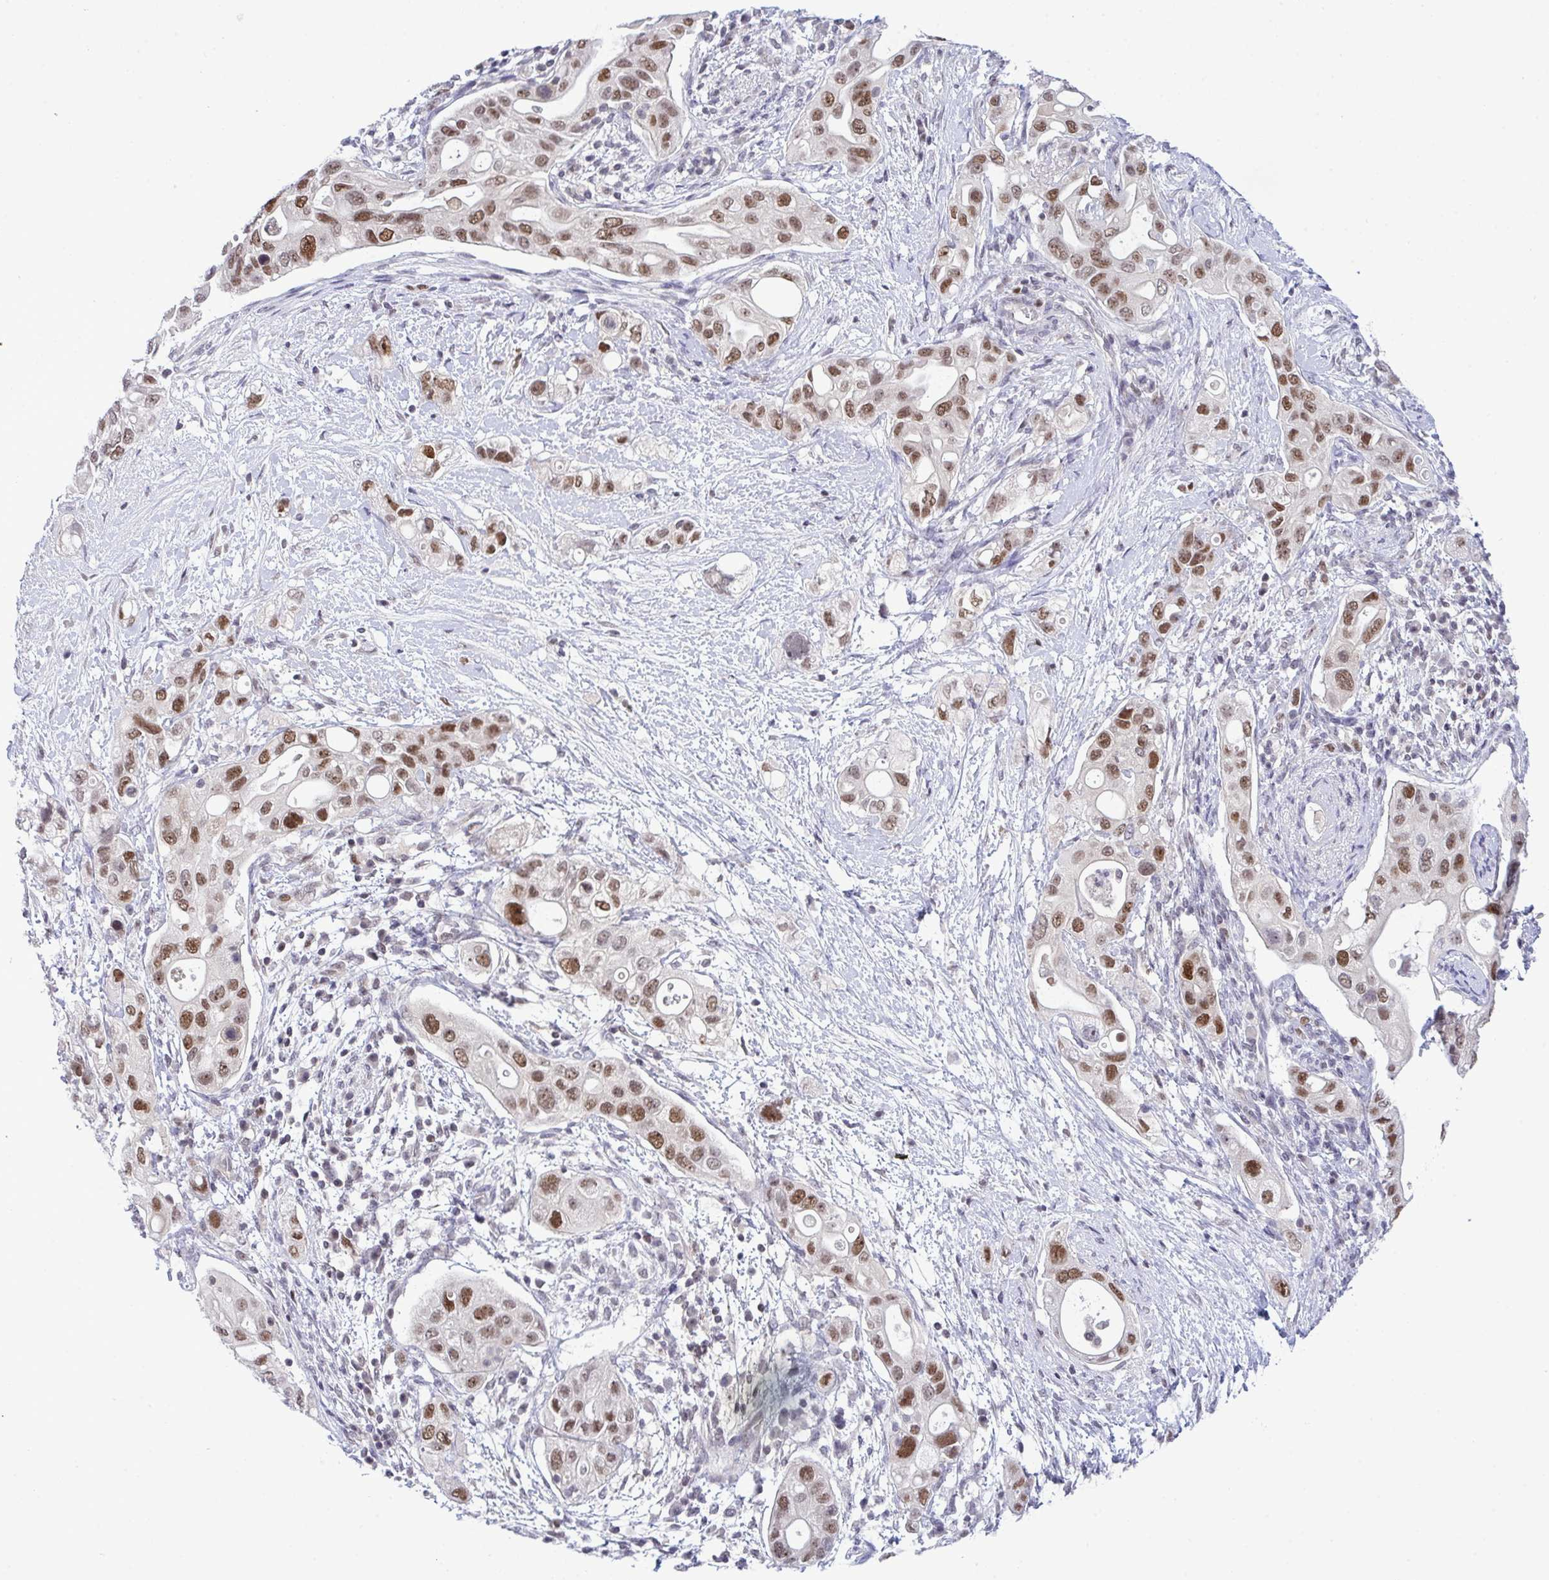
{"staining": {"intensity": "moderate", "quantity": "25%-75%", "location": "nuclear"}, "tissue": "pancreatic cancer", "cell_type": "Tumor cells", "image_type": "cancer", "snomed": [{"axis": "morphology", "description": "Adenocarcinoma, NOS"}, {"axis": "topography", "description": "Pancreas"}], "caption": "Protein staining of pancreatic cancer (adenocarcinoma) tissue displays moderate nuclear expression in about 25%-75% of tumor cells.", "gene": "RFC4", "patient": {"sex": "female", "age": 72}}